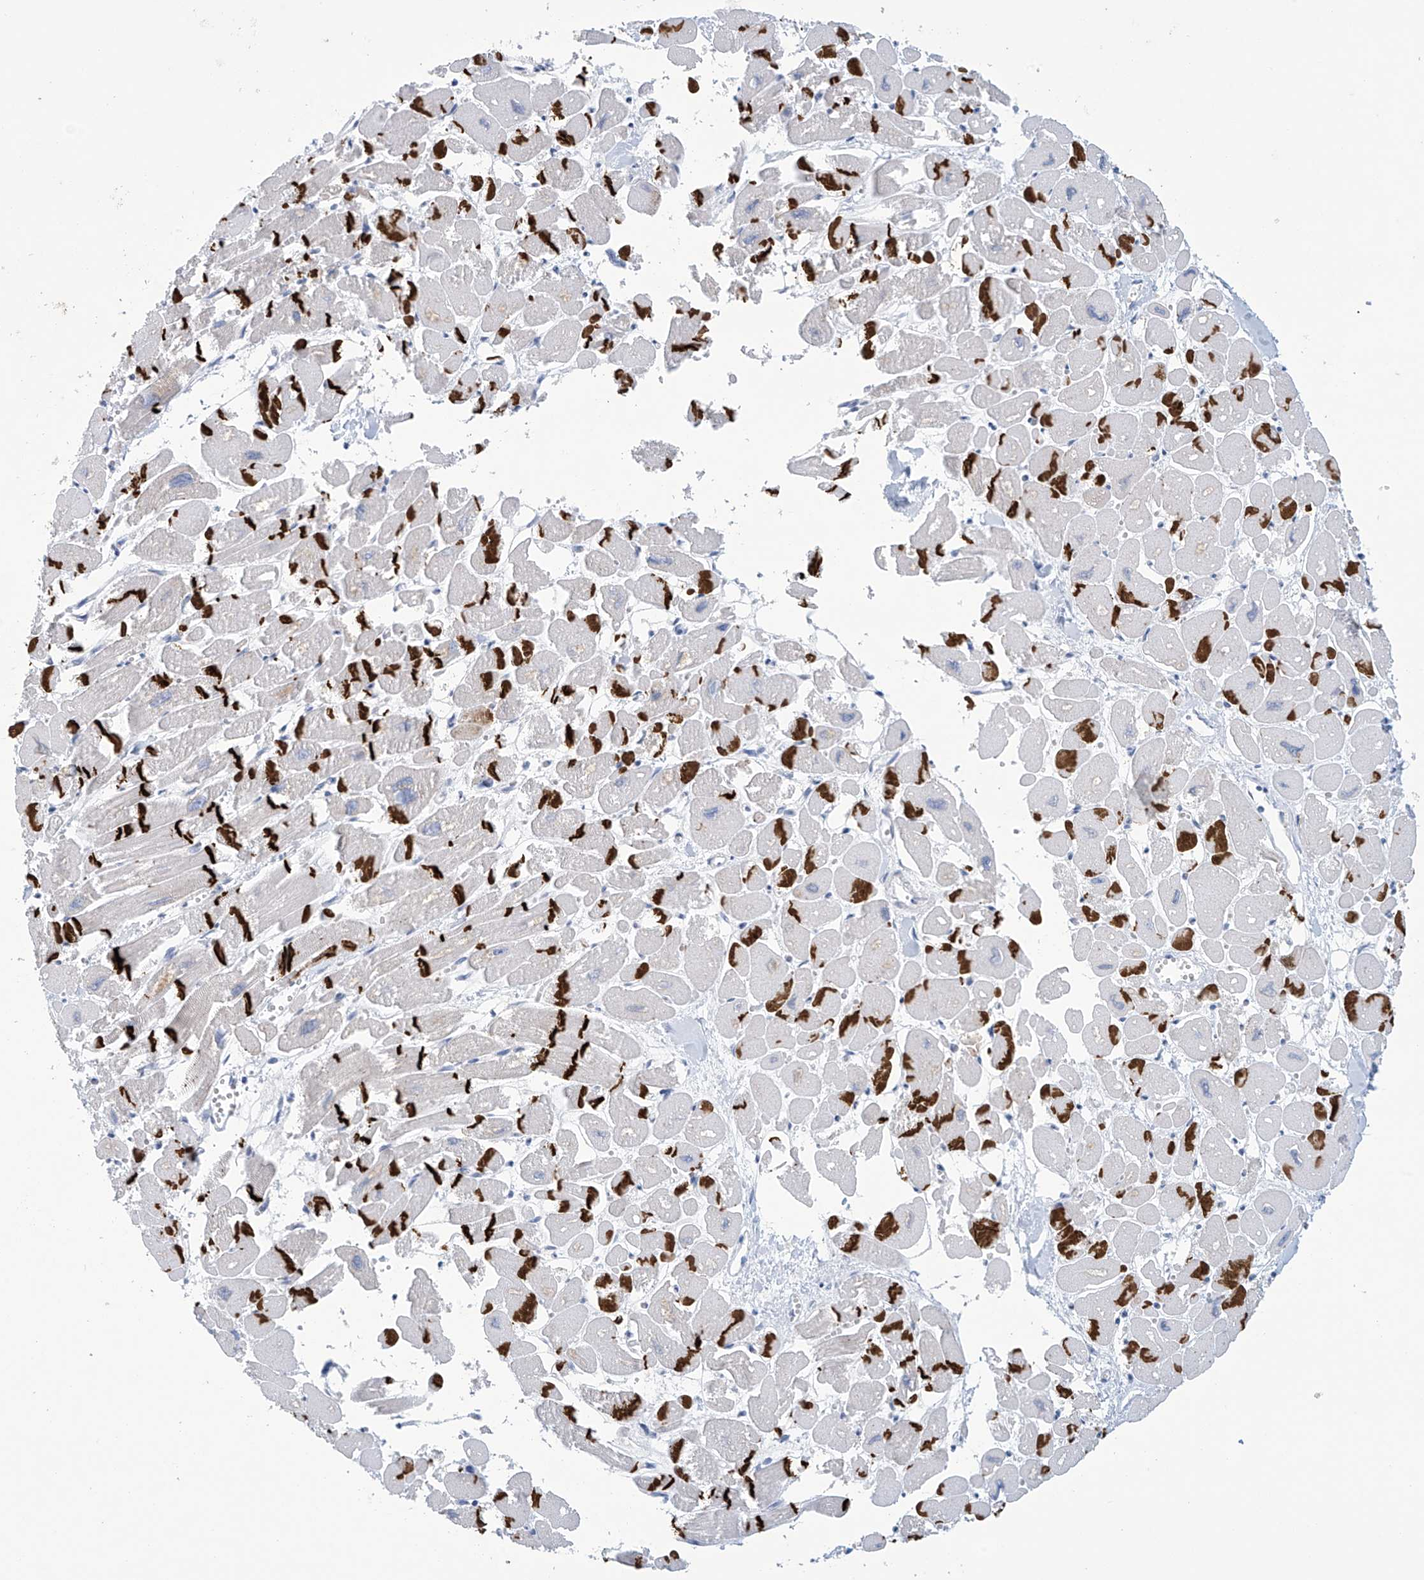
{"staining": {"intensity": "strong", "quantity": "25%-75%", "location": "cytoplasmic/membranous"}, "tissue": "heart muscle", "cell_type": "Cardiomyocytes", "image_type": "normal", "snomed": [{"axis": "morphology", "description": "Normal tissue, NOS"}, {"axis": "topography", "description": "Heart"}], "caption": "Heart muscle stained with IHC exhibits strong cytoplasmic/membranous expression in about 25%-75% of cardiomyocytes.", "gene": "DSP", "patient": {"sex": "male", "age": 54}}